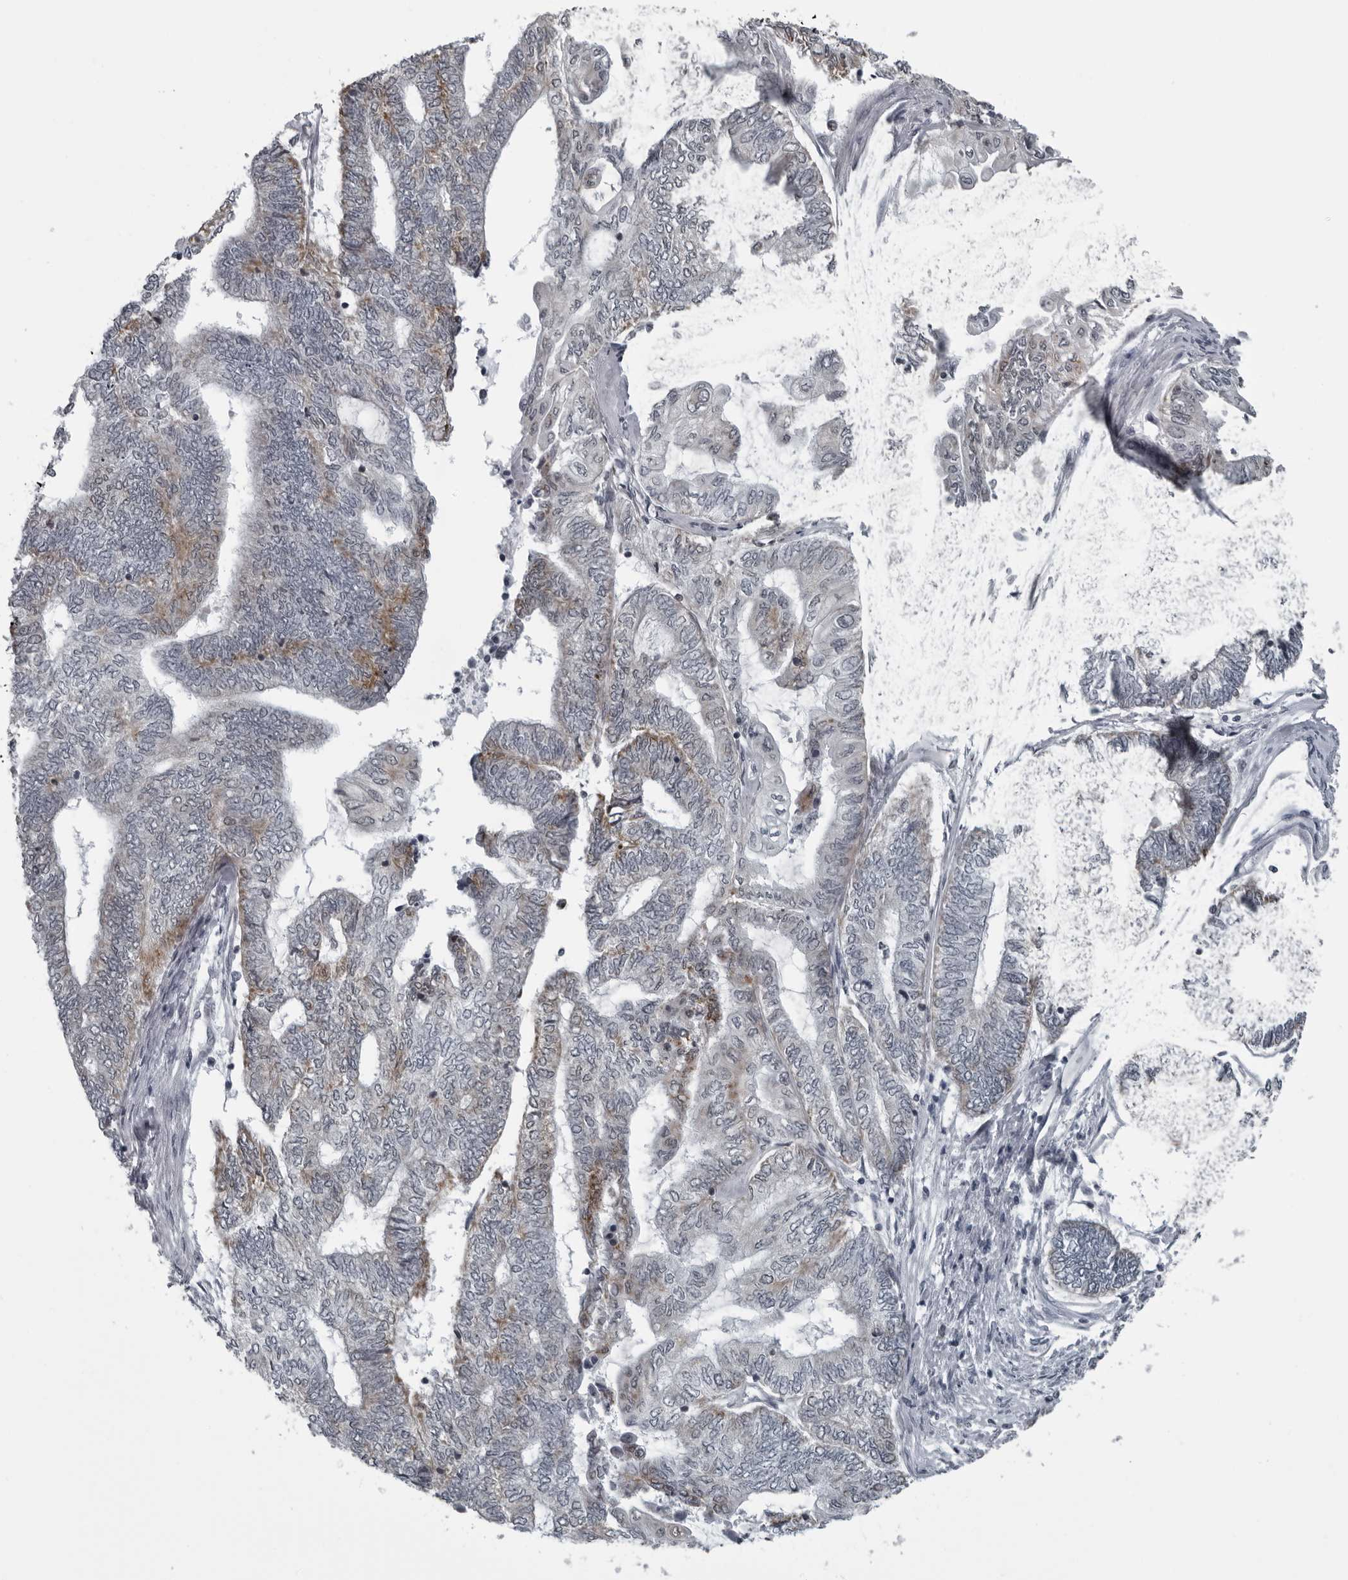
{"staining": {"intensity": "moderate", "quantity": "<25%", "location": "cytoplasmic/membranous"}, "tissue": "endometrial cancer", "cell_type": "Tumor cells", "image_type": "cancer", "snomed": [{"axis": "morphology", "description": "Adenocarcinoma, NOS"}, {"axis": "topography", "description": "Uterus"}, {"axis": "topography", "description": "Endometrium"}], "caption": "Human endometrial cancer stained for a protein (brown) exhibits moderate cytoplasmic/membranous positive expression in about <25% of tumor cells.", "gene": "RTCA", "patient": {"sex": "female", "age": 70}}